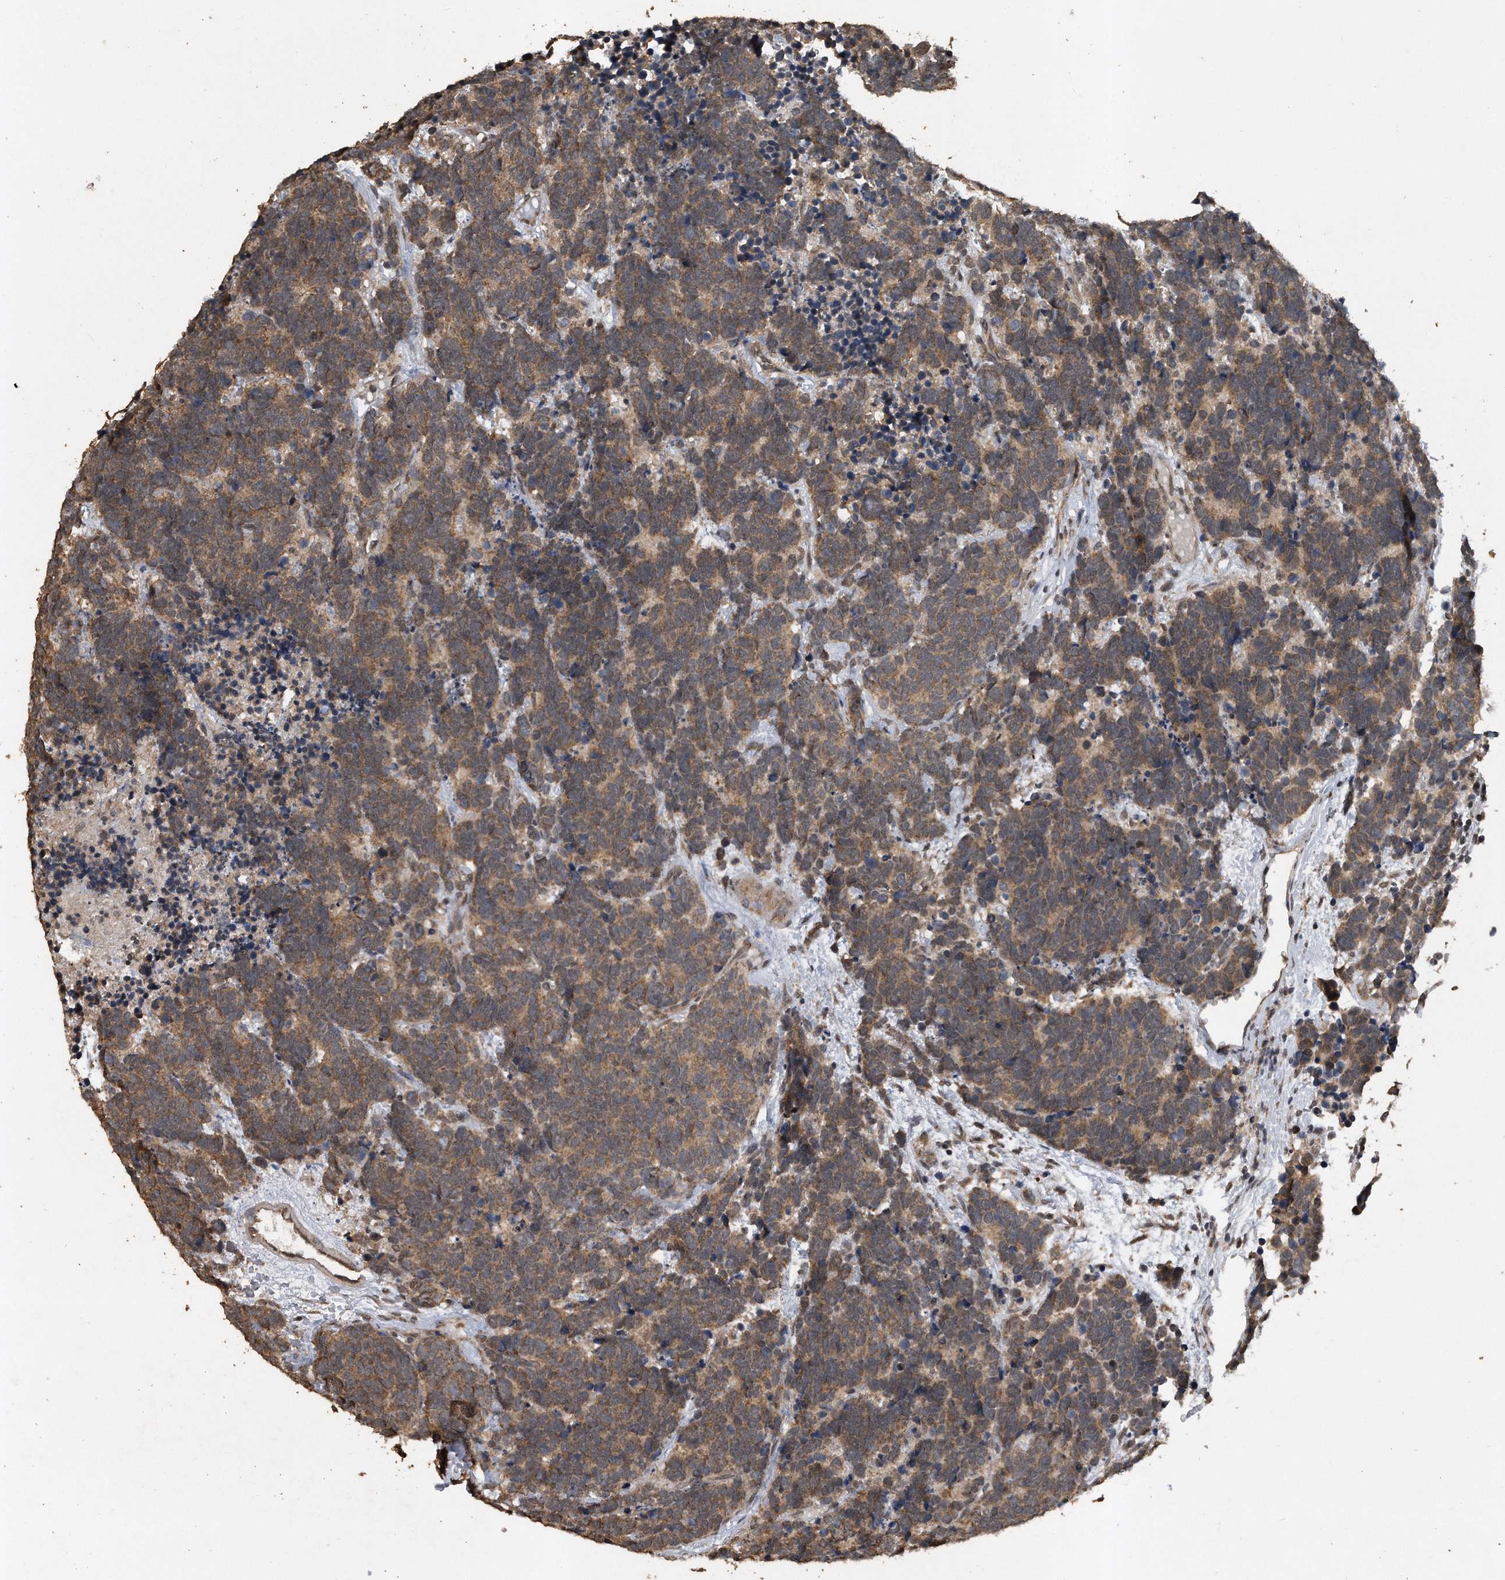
{"staining": {"intensity": "weak", "quantity": ">75%", "location": "cytoplasmic/membranous"}, "tissue": "carcinoid", "cell_type": "Tumor cells", "image_type": "cancer", "snomed": [{"axis": "morphology", "description": "Carcinoma, NOS"}, {"axis": "morphology", "description": "Carcinoid, malignant, NOS"}, {"axis": "topography", "description": "Urinary bladder"}], "caption": "Protein staining of carcinoid (malignant) tissue shows weak cytoplasmic/membranous positivity in about >75% of tumor cells. (DAB (3,3'-diaminobenzidine) = brown stain, brightfield microscopy at high magnification).", "gene": "CRYZL1", "patient": {"sex": "male", "age": 57}}